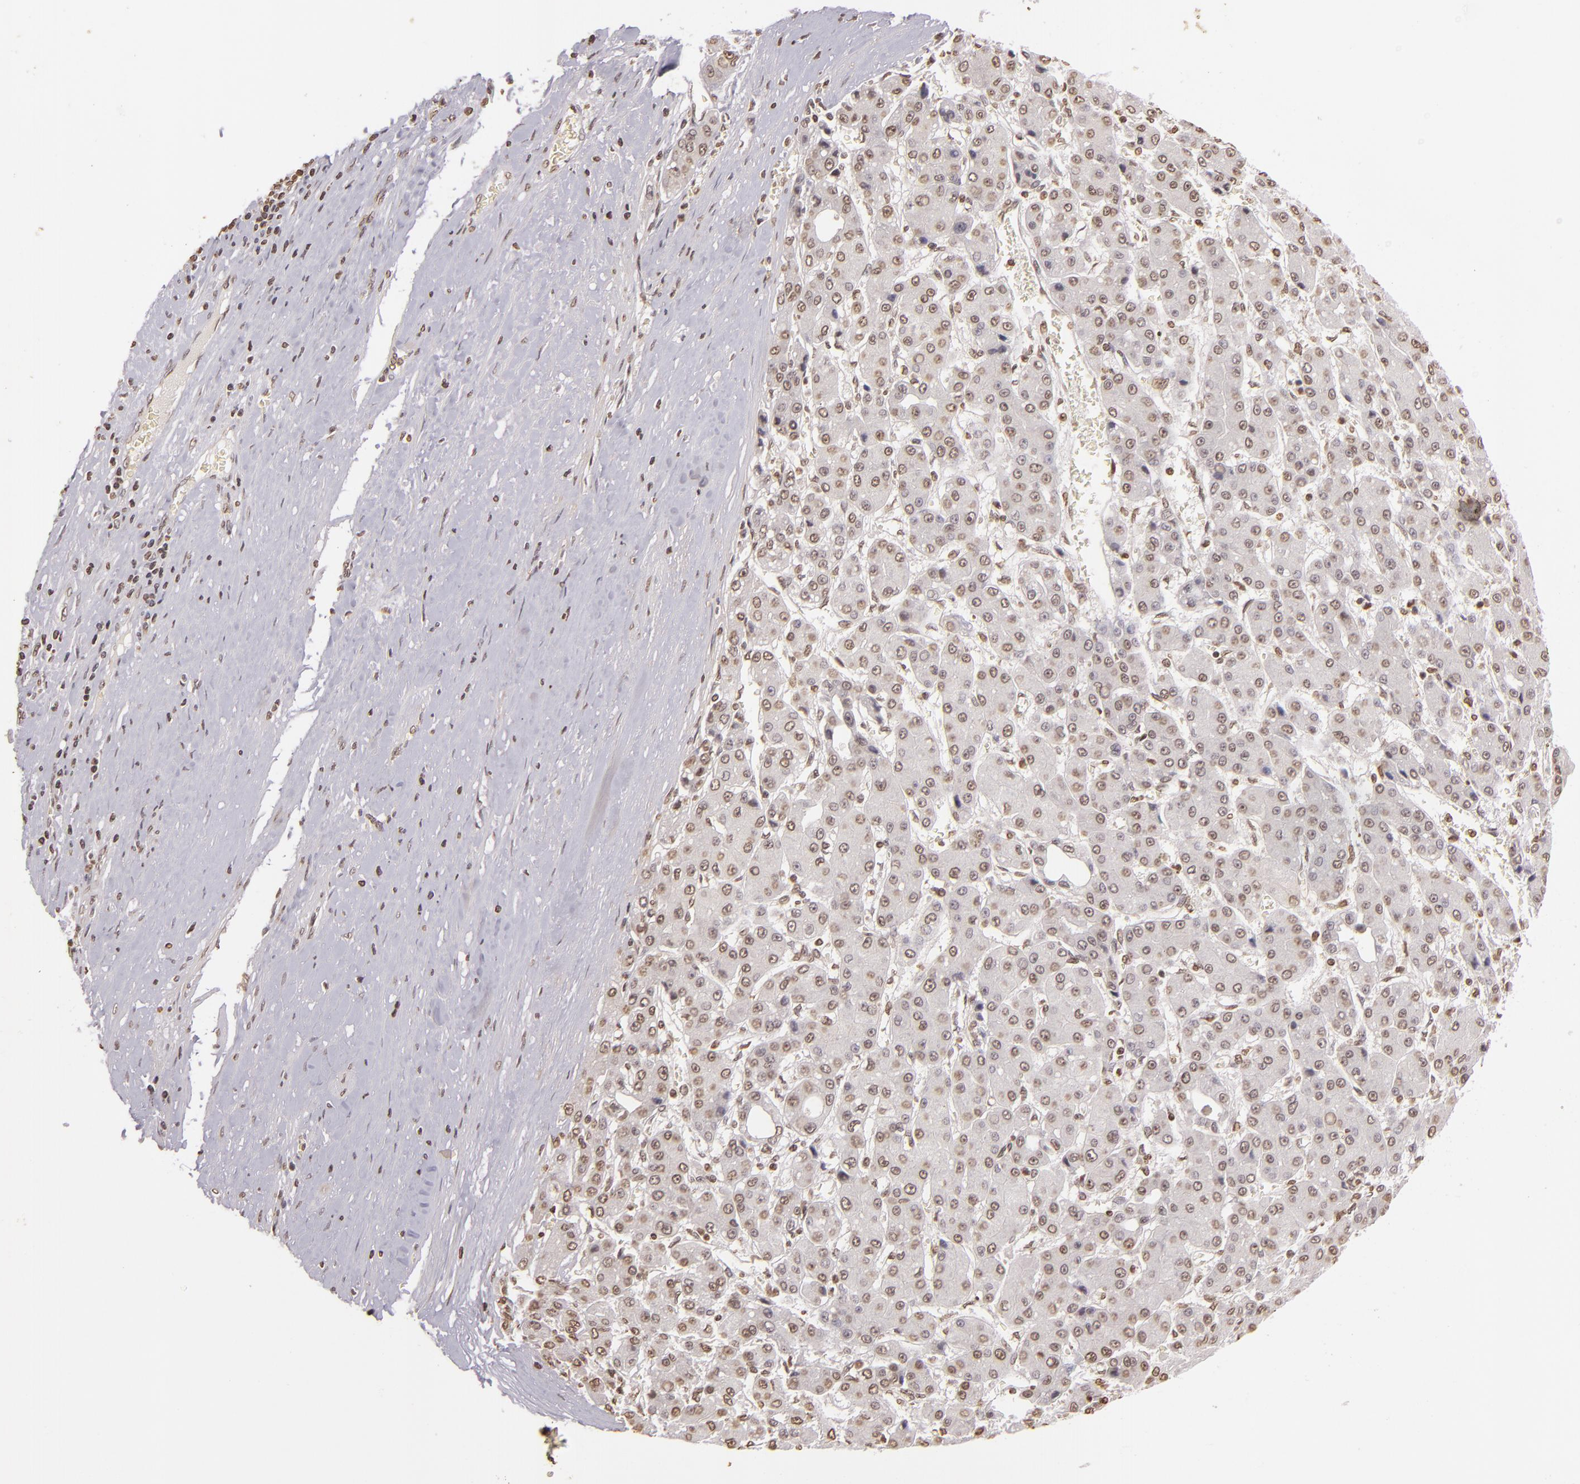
{"staining": {"intensity": "weak", "quantity": ">75%", "location": "nuclear"}, "tissue": "liver cancer", "cell_type": "Tumor cells", "image_type": "cancer", "snomed": [{"axis": "morphology", "description": "Carcinoma, Hepatocellular, NOS"}, {"axis": "topography", "description": "Liver"}], "caption": "Weak nuclear protein staining is identified in about >75% of tumor cells in hepatocellular carcinoma (liver).", "gene": "THRB", "patient": {"sex": "male", "age": 69}}